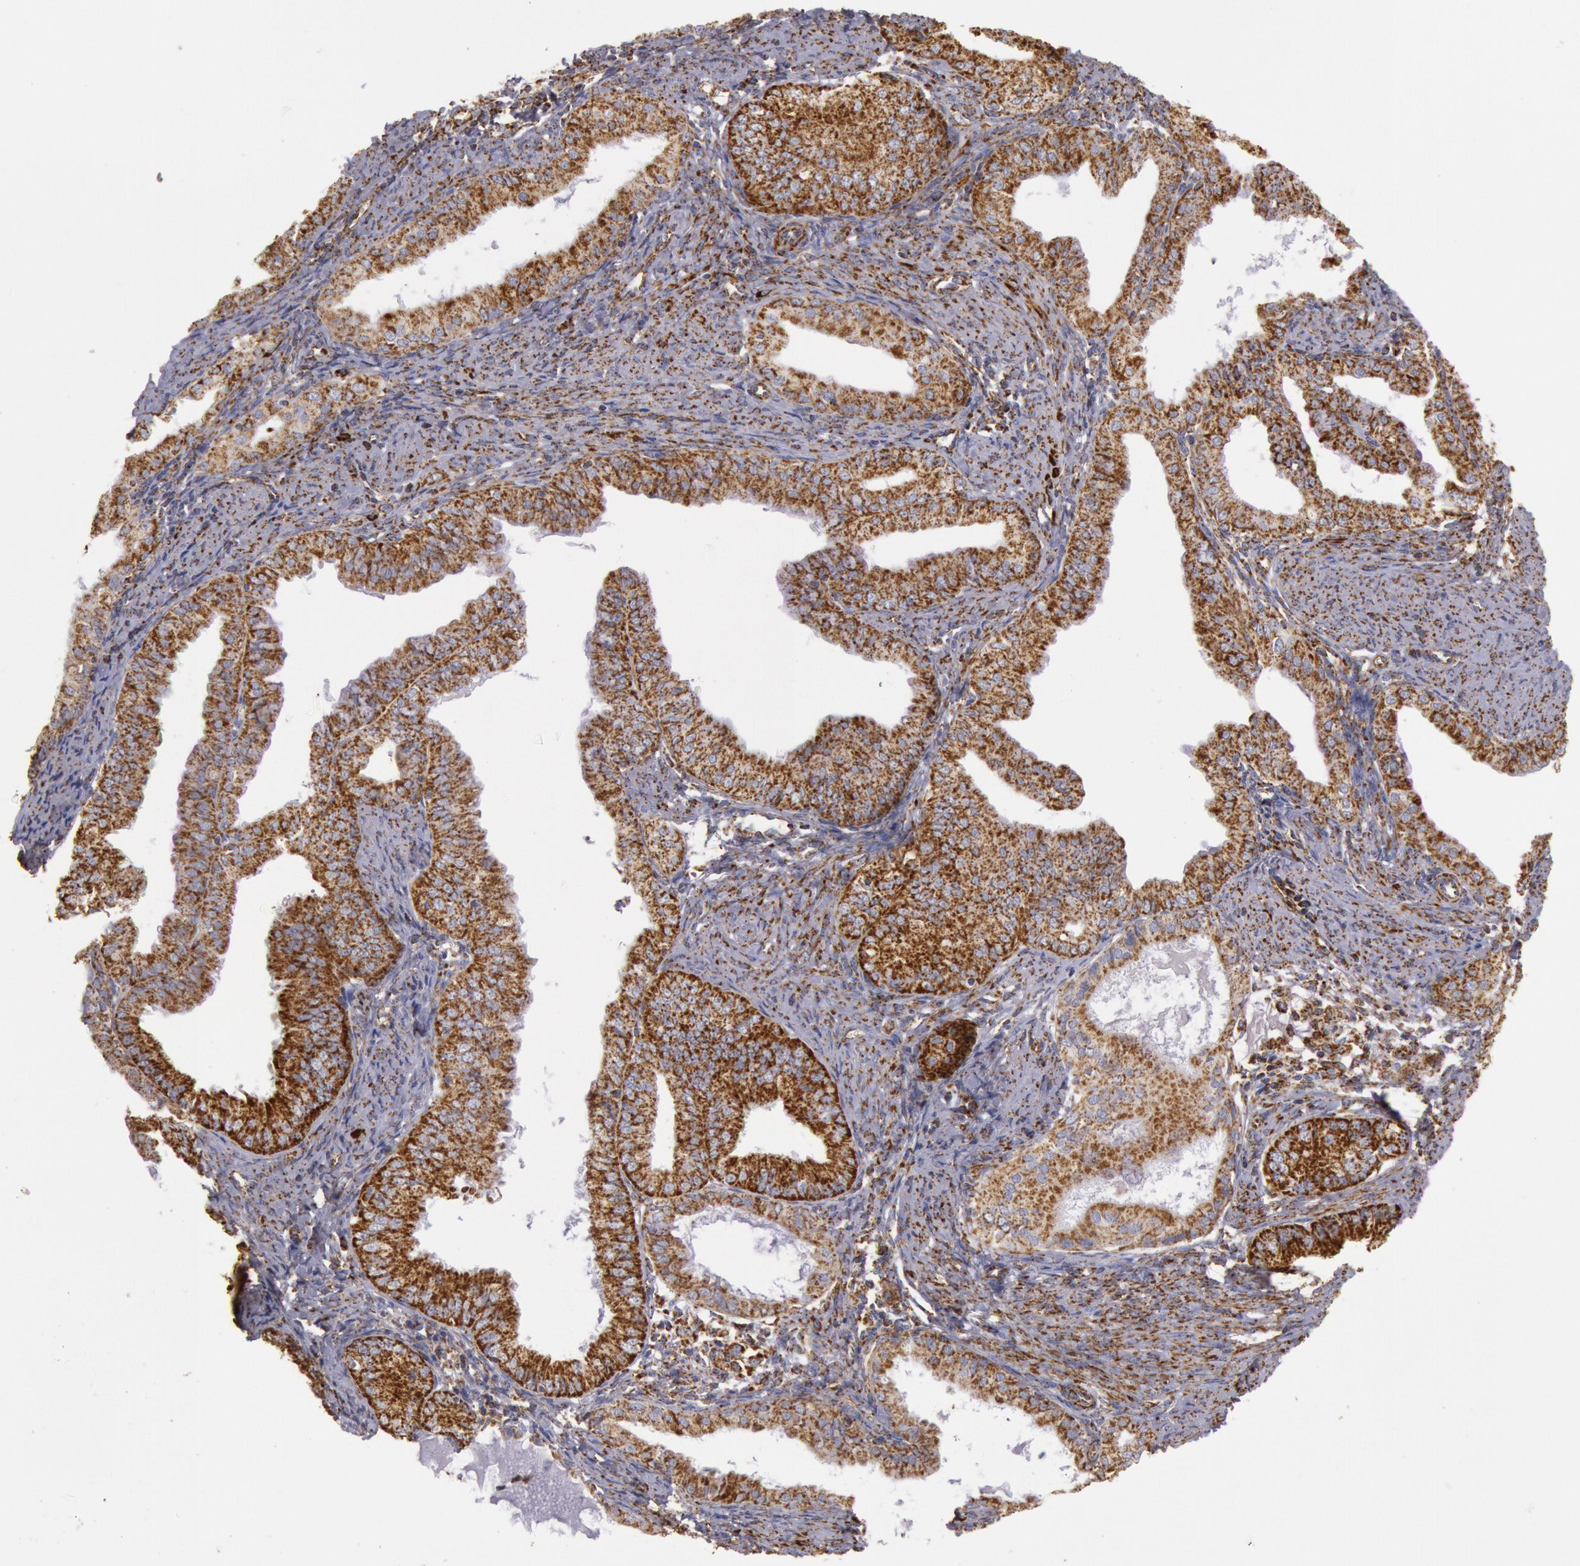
{"staining": {"intensity": "strong", "quantity": ">75%", "location": "cytoplasmic/membranous"}, "tissue": "endometrial cancer", "cell_type": "Tumor cells", "image_type": "cancer", "snomed": [{"axis": "morphology", "description": "Adenocarcinoma, NOS"}, {"axis": "topography", "description": "Endometrium"}], "caption": "Adenocarcinoma (endometrial) stained with DAB immunohistochemistry shows high levels of strong cytoplasmic/membranous expression in approximately >75% of tumor cells. Immunohistochemistry (ihc) stains the protein in brown and the nuclei are stained blue.", "gene": "CYC1", "patient": {"sex": "female", "age": 76}}